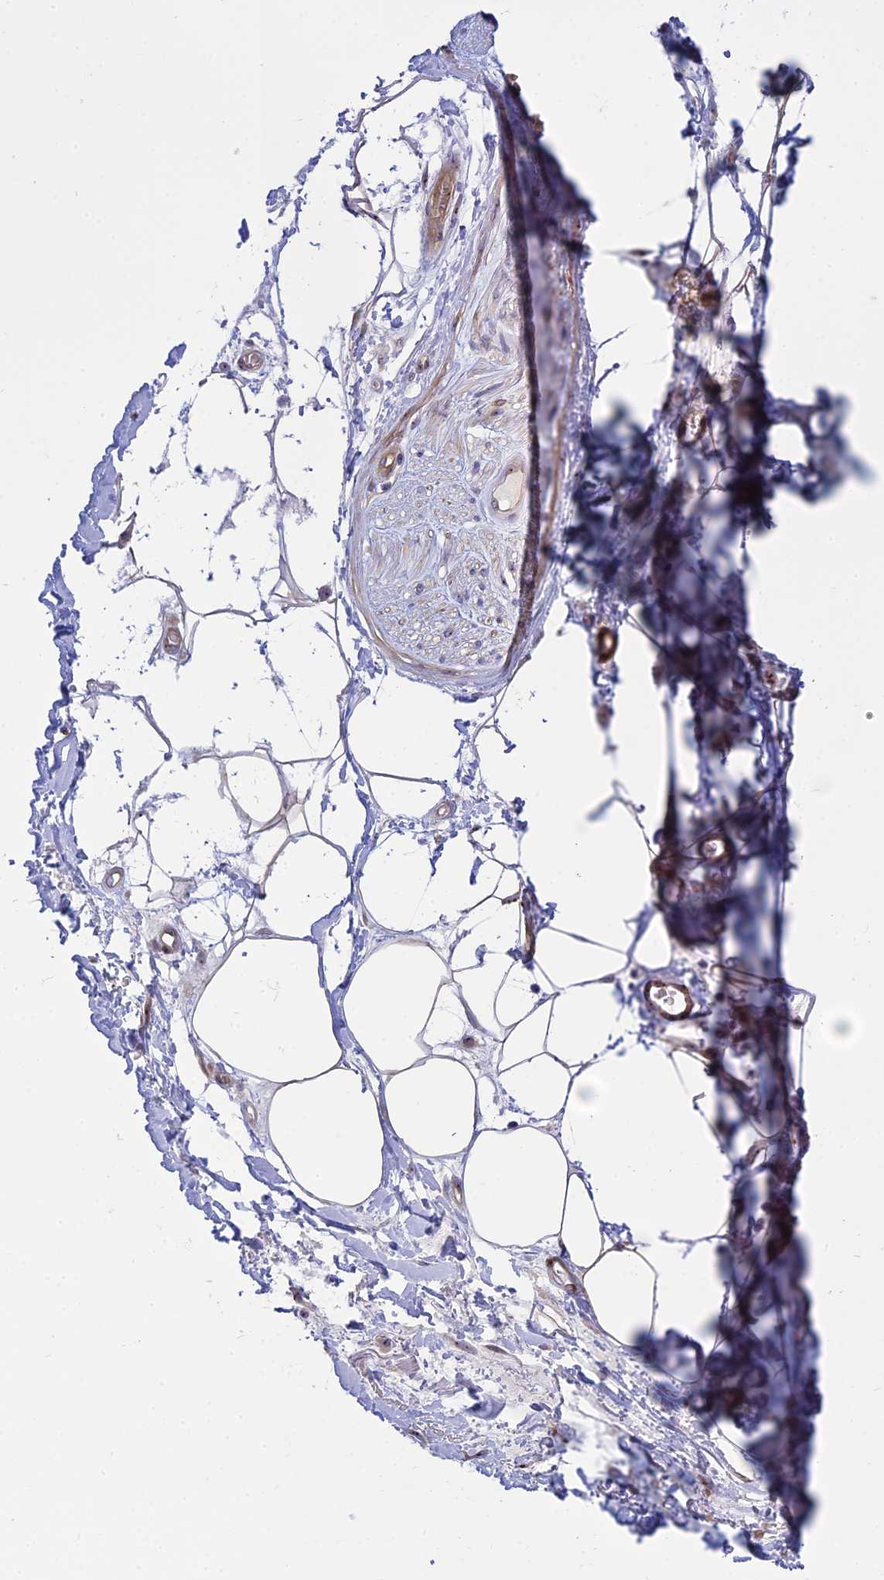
{"staining": {"intensity": "negative", "quantity": "none", "location": "none"}, "tissue": "adipose tissue", "cell_type": "Adipocytes", "image_type": "normal", "snomed": [{"axis": "morphology", "description": "Normal tissue, NOS"}, {"axis": "morphology", "description": "Adenocarcinoma, NOS"}, {"axis": "topography", "description": "Rectum"}, {"axis": "topography", "description": "Vagina"}, {"axis": "topography", "description": "Peripheral nerve tissue"}], "caption": "The immunohistochemistry (IHC) photomicrograph has no significant staining in adipocytes of adipose tissue. (Stains: DAB (3,3'-diaminobenzidine) IHC with hematoxylin counter stain, Microscopy: brightfield microscopy at high magnification).", "gene": "DBNDD1", "patient": {"sex": "female", "age": 71}}